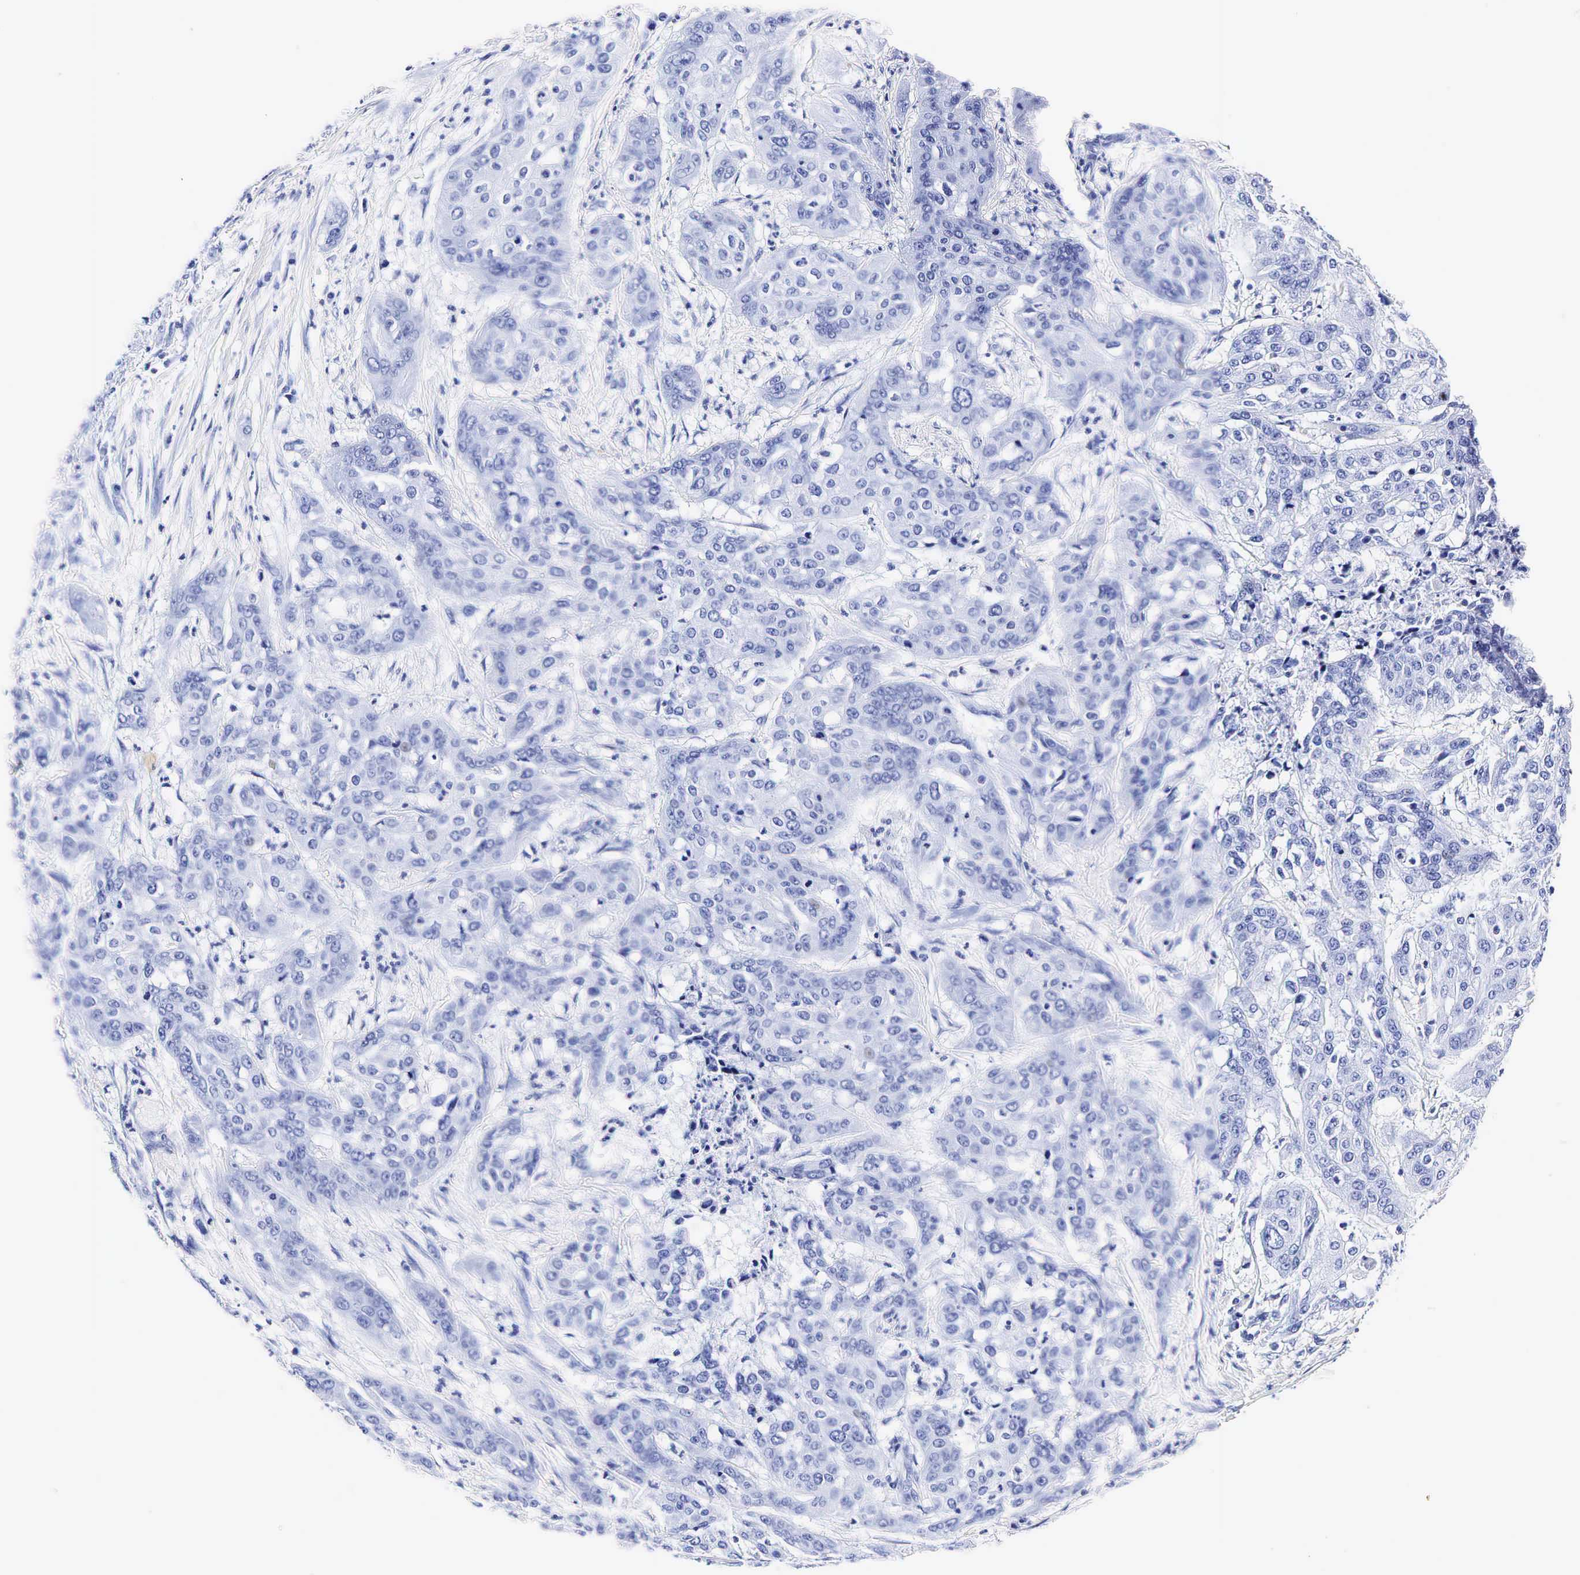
{"staining": {"intensity": "negative", "quantity": "none", "location": "none"}, "tissue": "cervical cancer", "cell_type": "Tumor cells", "image_type": "cancer", "snomed": [{"axis": "morphology", "description": "Squamous cell carcinoma, NOS"}, {"axis": "topography", "description": "Cervix"}], "caption": "The histopathology image demonstrates no staining of tumor cells in squamous cell carcinoma (cervical).", "gene": "KLK3", "patient": {"sex": "female", "age": 41}}